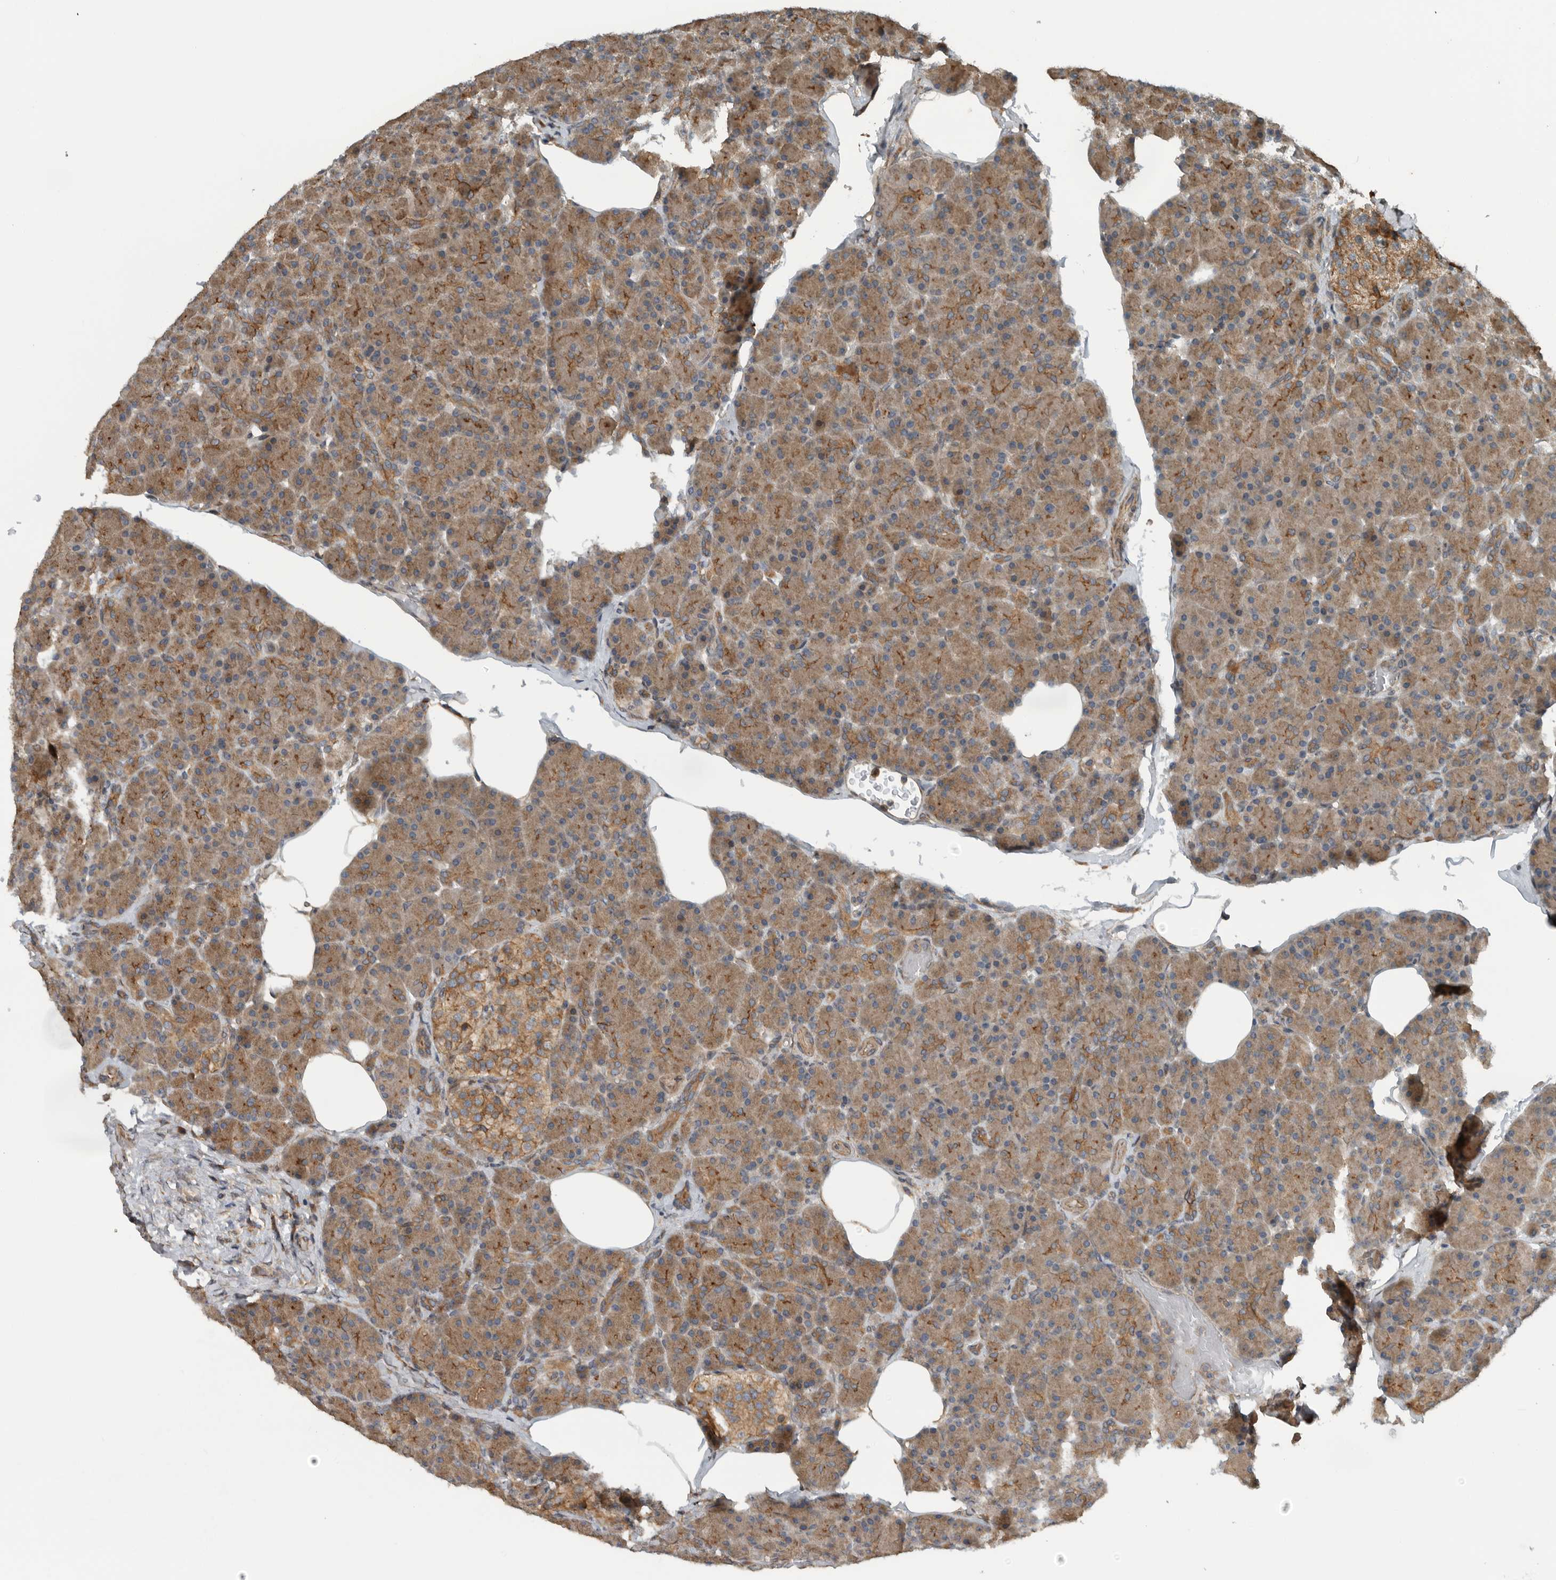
{"staining": {"intensity": "moderate", "quantity": ">75%", "location": "cytoplasmic/membranous"}, "tissue": "pancreas", "cell_type": "Exocrine glandular cells", "image_type": "normal", "snomed": [{"axis": "morphology", "description": "Normal tissue, NOS"}, {"axis": "topography", "description": "Pancreas"}], "caption": "Immunohistochemical staining of unremarkable pancreas reveals moderate cytoplasmic/membranous protein expression in approximately >75% of exocrine glandular cells.", "gene": "AMFR", "patient": {"sex": "female", "age": 43}}